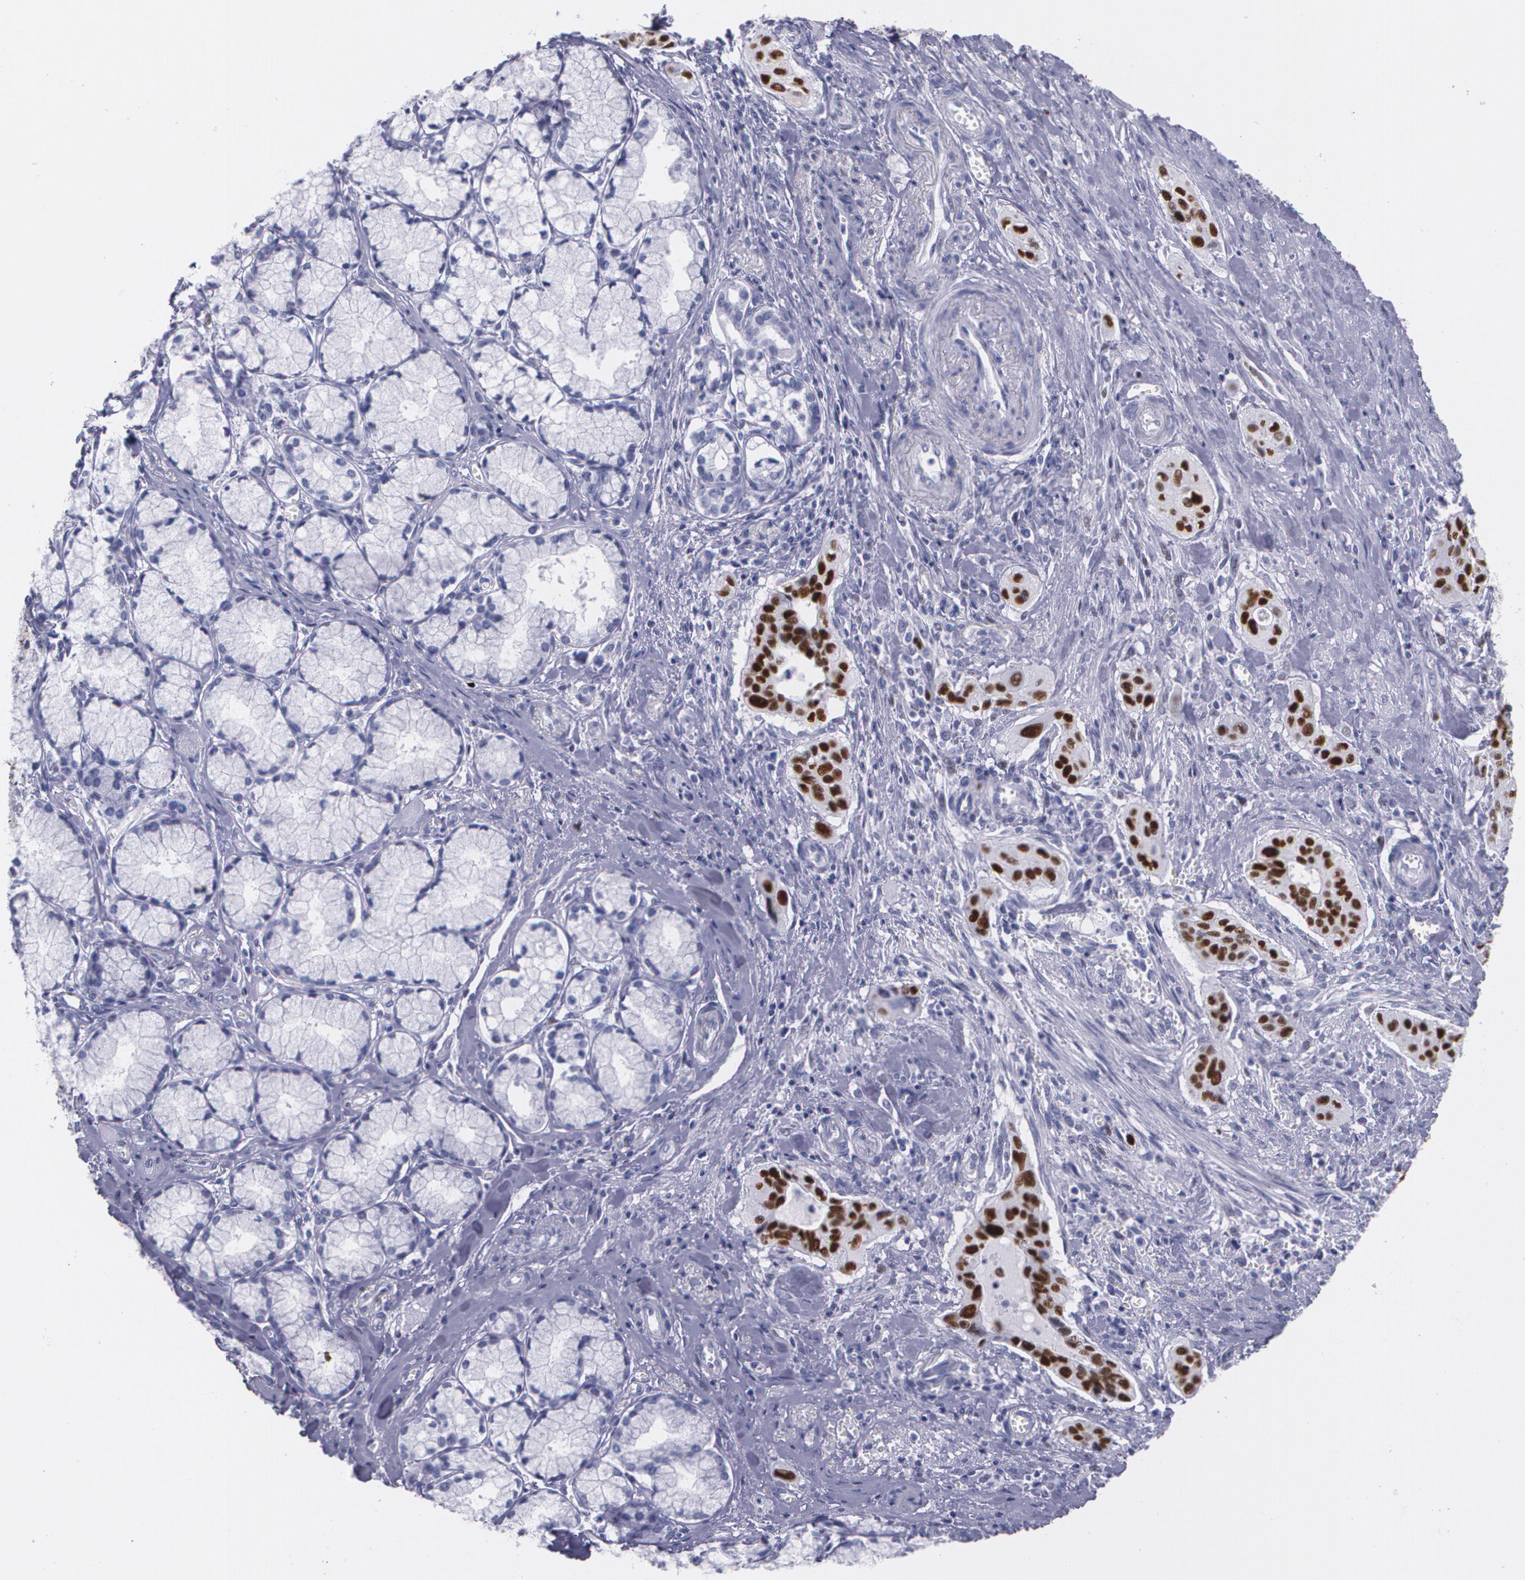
{"staining": {"intensity": "strong", "quantity": ">75%", "location": "nuclear"}, "tissue": "pancreatic cancer", "cell_type": "Tumor cells", "image_type": "cancer", "snomed": [{"axis": "morphology", "description": "Adenocarcinoma, NOS"}, {"axis": "topography", "description": "Pancreas"}], "caption": "The immunohistochemical stain shows strong nuclear positivity in tumor cells of adenocarcinoma (pancreatic) tissue.", "gene": "TP53", "patient": {"sex": "male", "age": 77}}